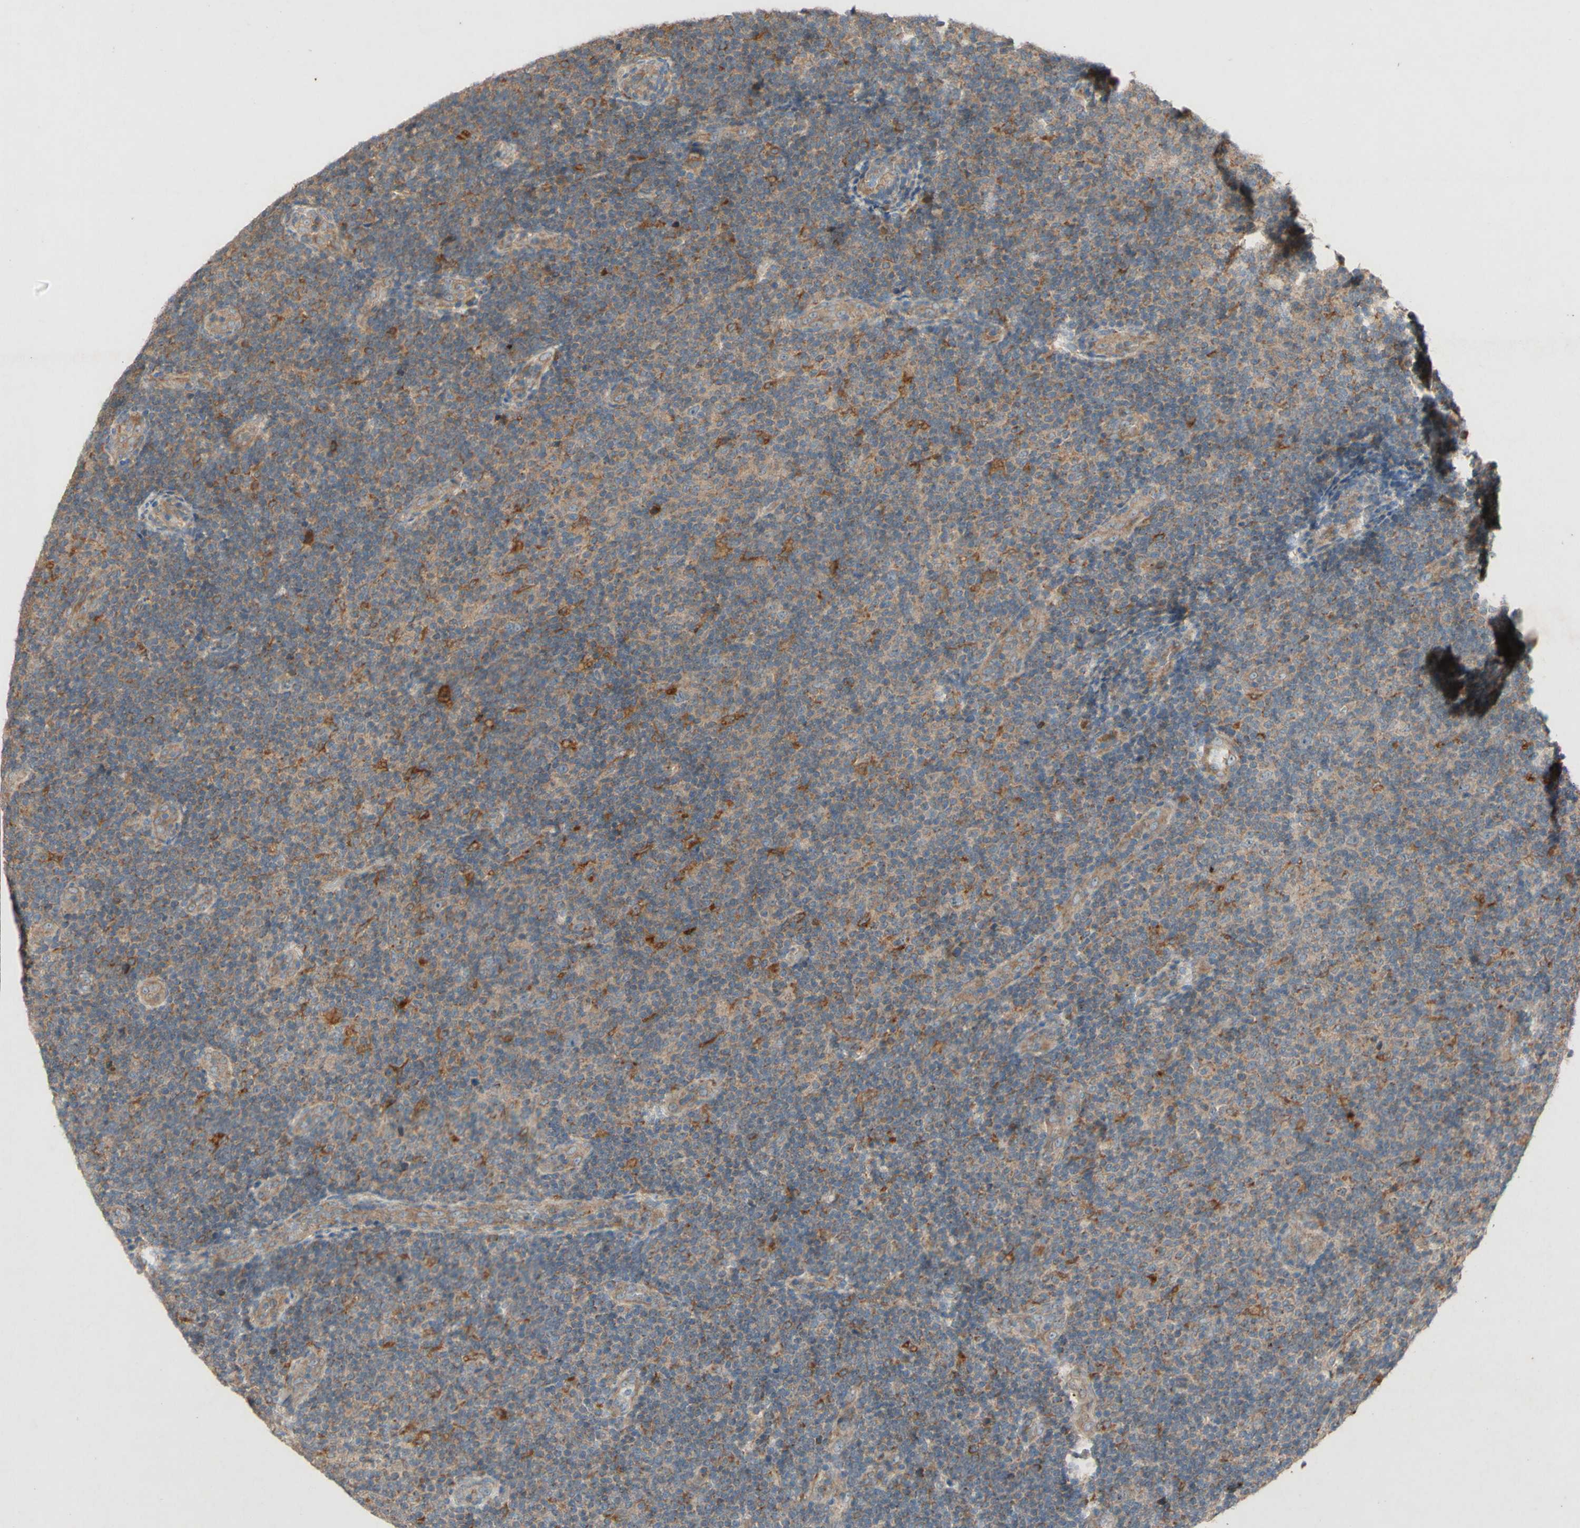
{"staining": {"intensity": "moderate", "quantity": "<25%", "location": "cytoplasmic/membranous"}, "tissue": "lymphoma", "cell_type": "Tumor cells", "image_type": "cancer", "snomed": [{"axis": "morphology", "description": "Malignant lymphoma, non-Hodgkin's type, Low grade"}, {"axis": "topography", "description": "Lymph node"}], "caption": "A high-resolution histopathology image shows IHC staining of low-grade malignant lymphoma, non-Hodgkin's type, which shows moderate cytoplasmic/membranous staining in approximately <25% of tumor cells. The protein is stained brown, and the nuclei are stained in blue (DAB IHC with brightfield microscopy, high magnification).", "gene": "ATP6V1F", "patient": {"sex": "male", "age": 83}}